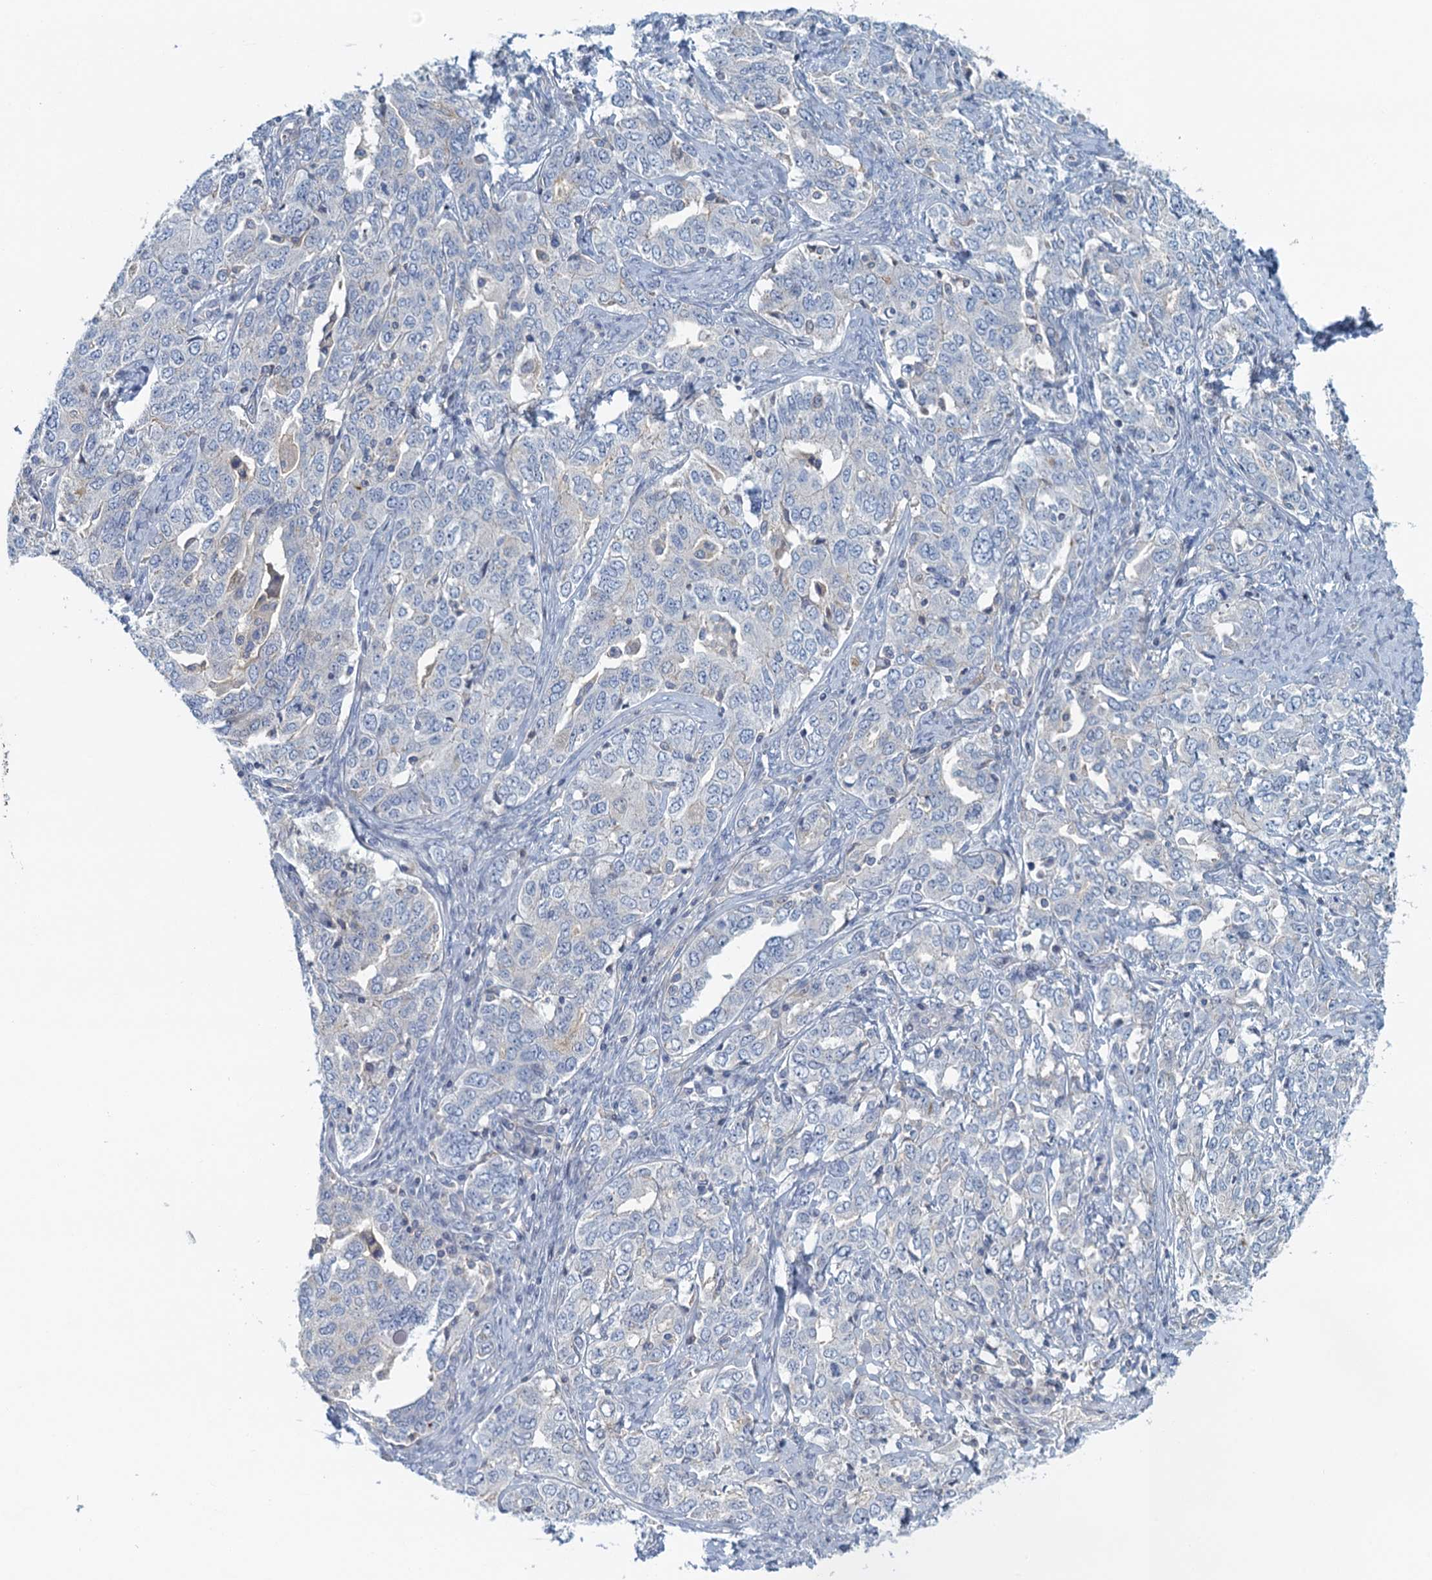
{"staining": {"intensity": "negative", "quantity": "none", "location": "none"}, "tissue": "ovarian cancer", "cell_type": "Tumor cells", "image_type": "cancer", "snomed": [{"axis": "morphology", "description": "Carcinoma, endometroid"}, {"axis": "topography", "description": "Ovary"}], "caption": "Tumor cells show no significant expression in ovarian cancer.", "gene": "NCKAP1L", "patient": {"sex": "female", "age": 62}}